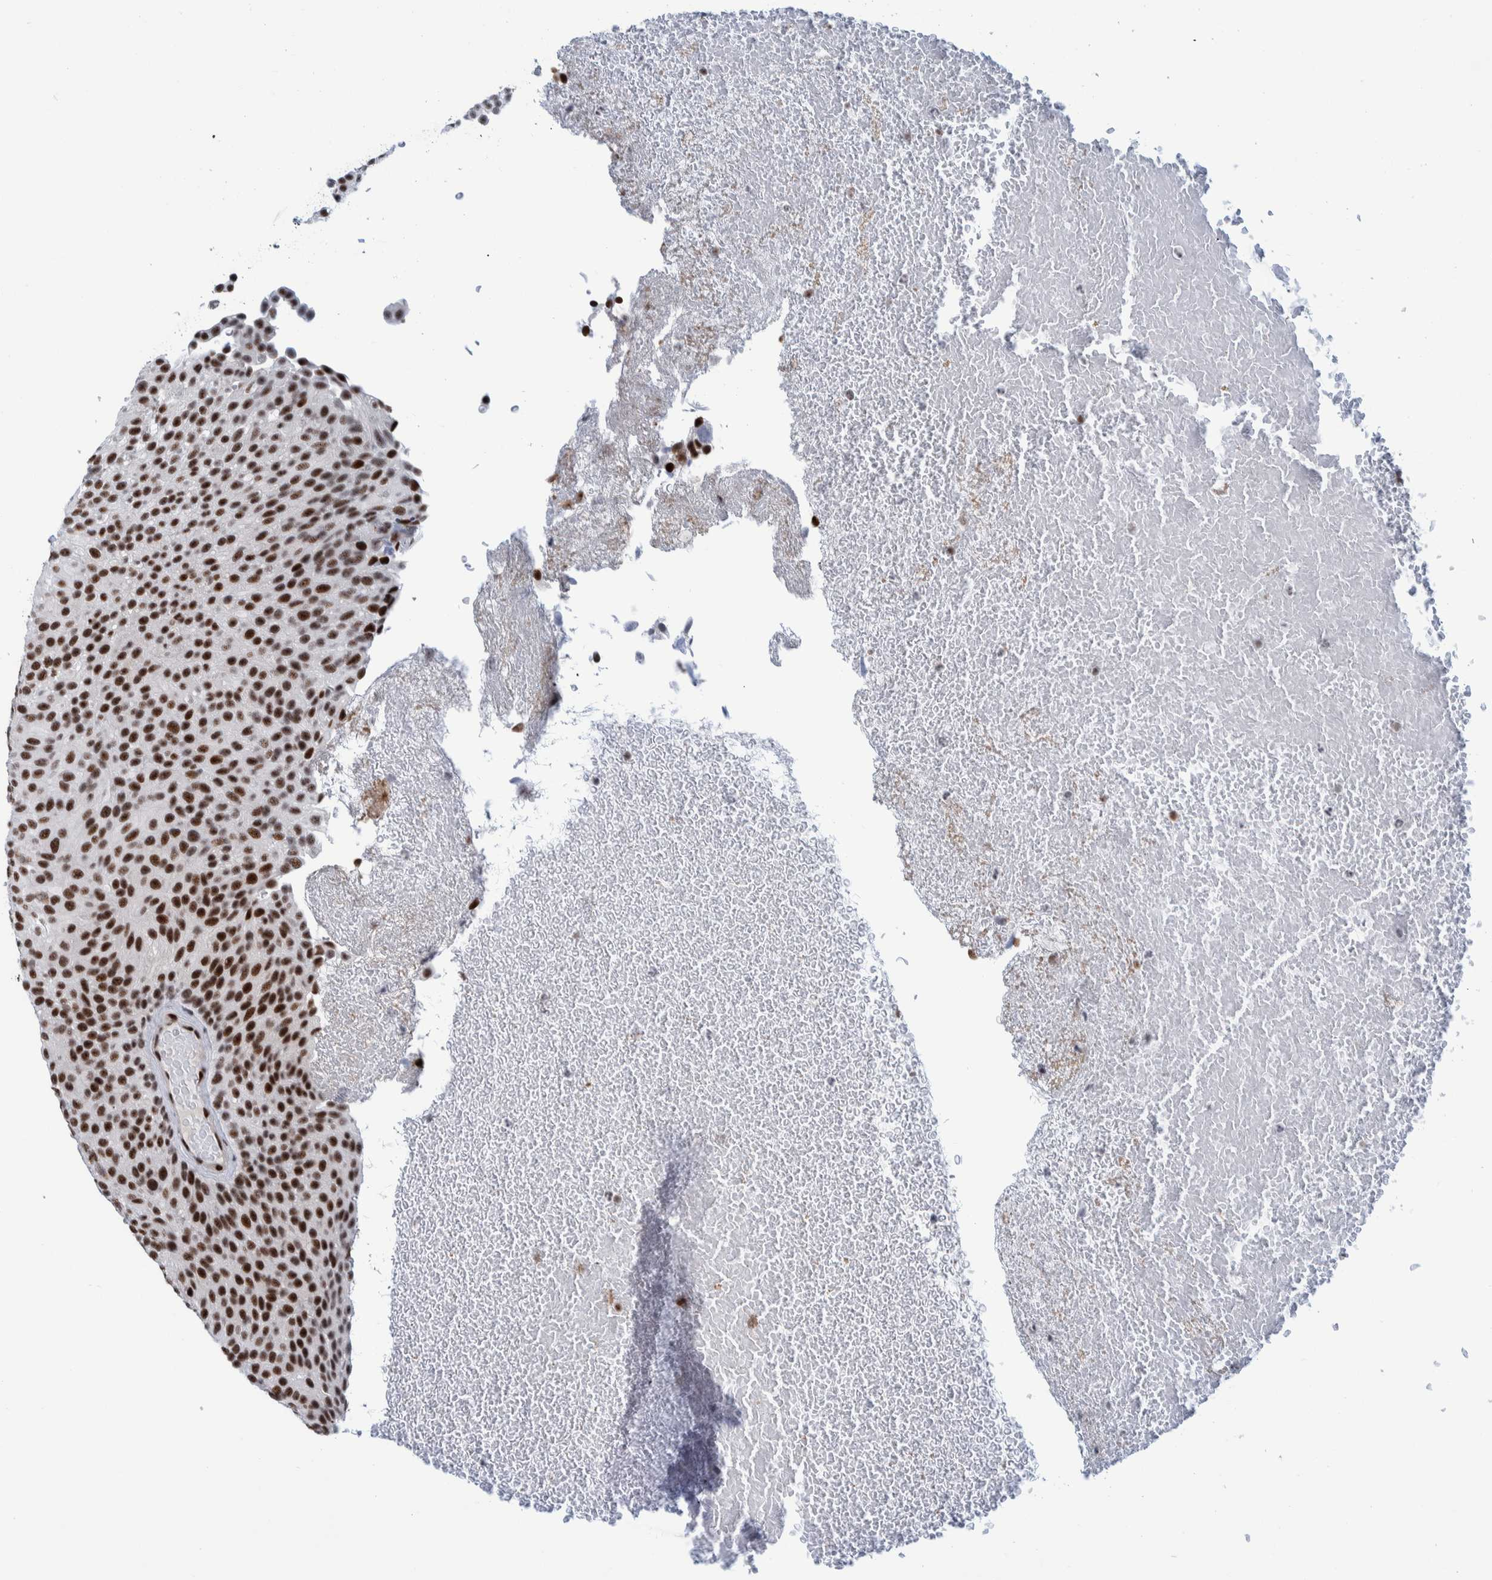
{"staining": {"intensity": "strong", "quantity": ">75%", "location": "nuclear"}, "tissue": "urothelial cancer", "cell_type": "Tumor cells", "image_type": "cancer", "snomed": [{"axis": "morphology", "description": "Urothelial carcinoma, Low grade"}, {"axis": "topography", "description": "Urinary bladder"}], "caption": "Urothelial cancer was stained to show a protein in brown. There is high levels of strong nuclear positivity in approximately >75% of tumor cells.", "gene": "EFTUD2", "patient": {"sex": "male", "age": 78}}